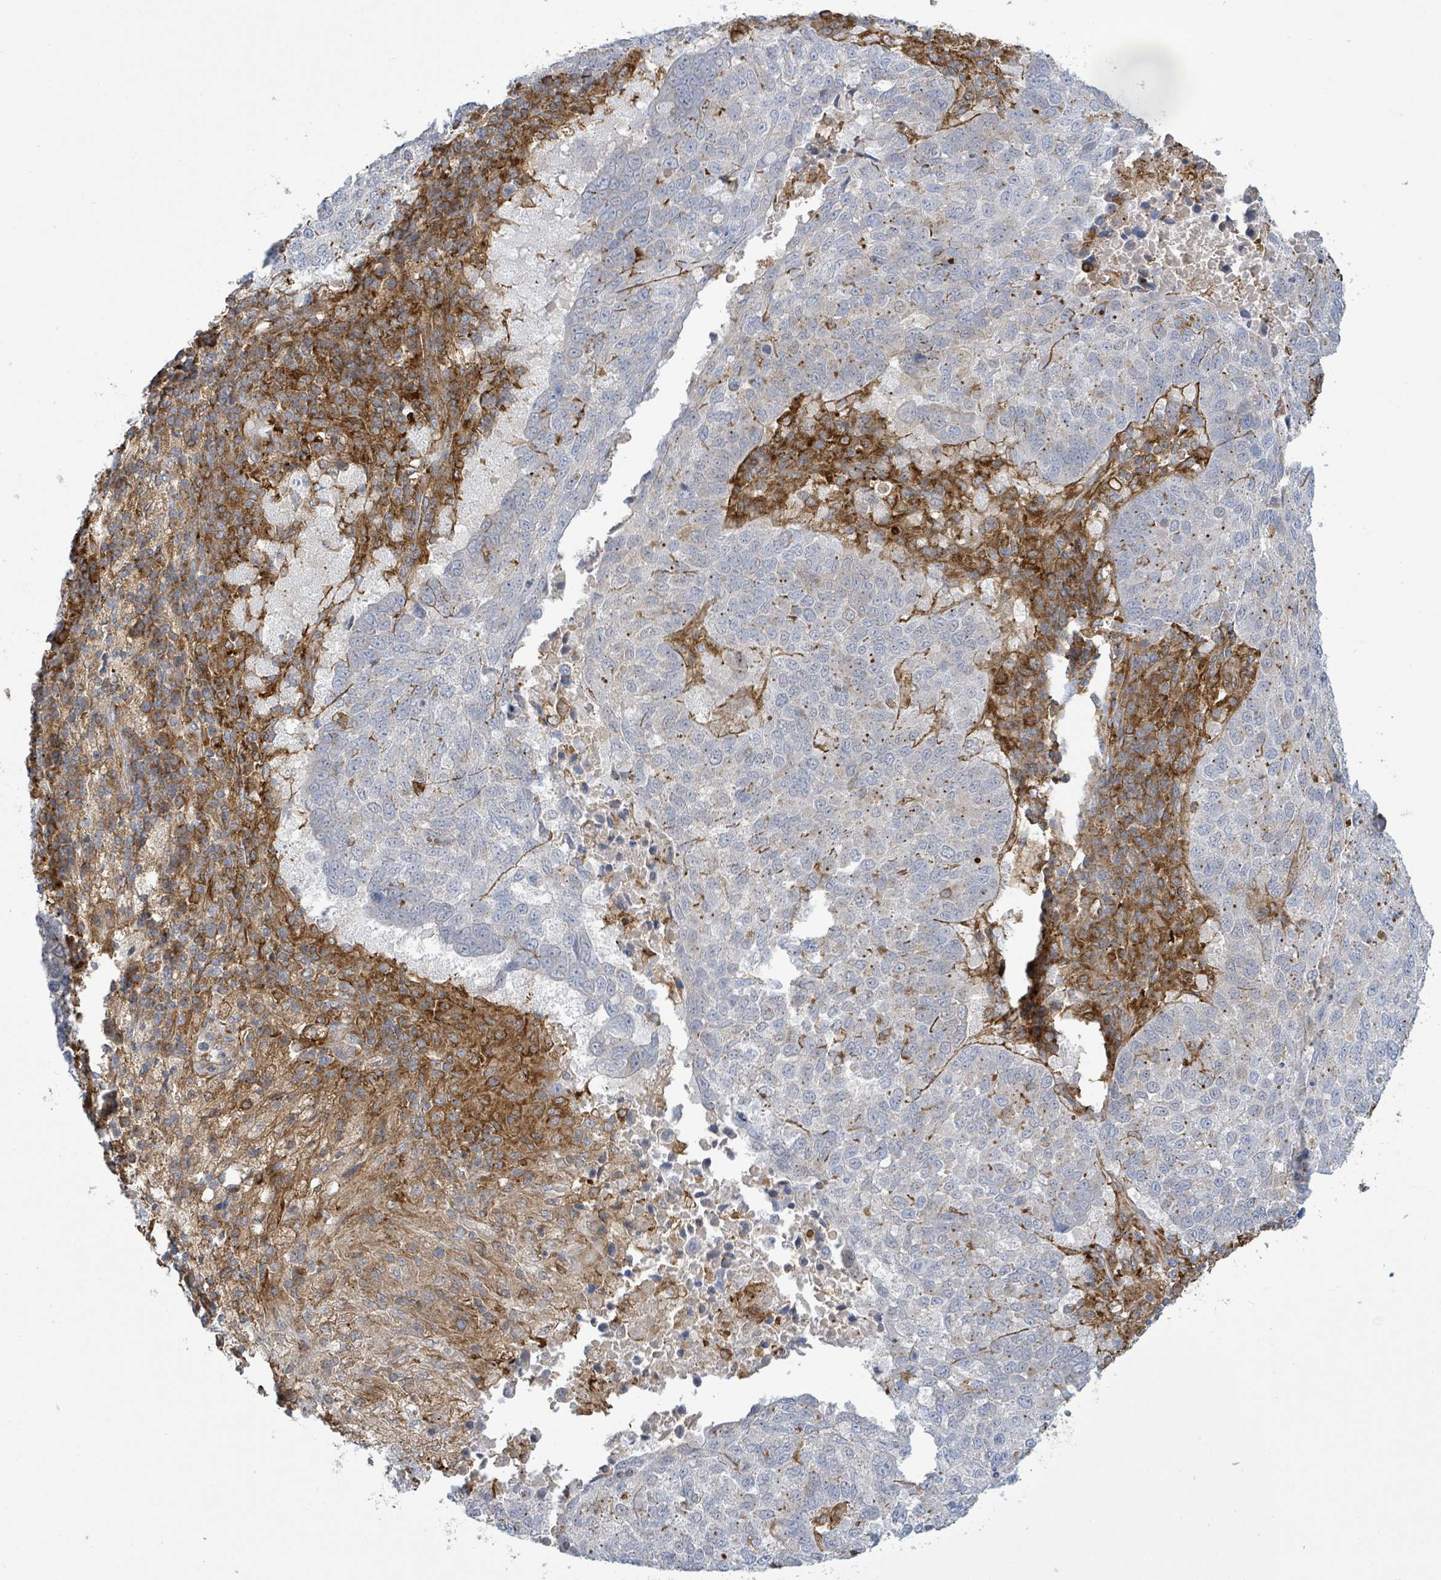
{"staining": {"intensity": "negative", "quantity": "none", "location": "none"}, "tissue": "lung cancer", "cell_type": "Tumor cells", "image_type": "cancer", "snomed": [{"axis": "morphology", "description": "Squamous cell carcinoma, NOS"}, {"axis": "topography", "description": "Lung"}], "caption": "Tumor cells show no significant staining in lung cancer. (Immunohistochemistry (ihc), brightfield microscopy, high magnification).", "gene": "EGFL7", "patient": {"sex": "male", "age": 73}}